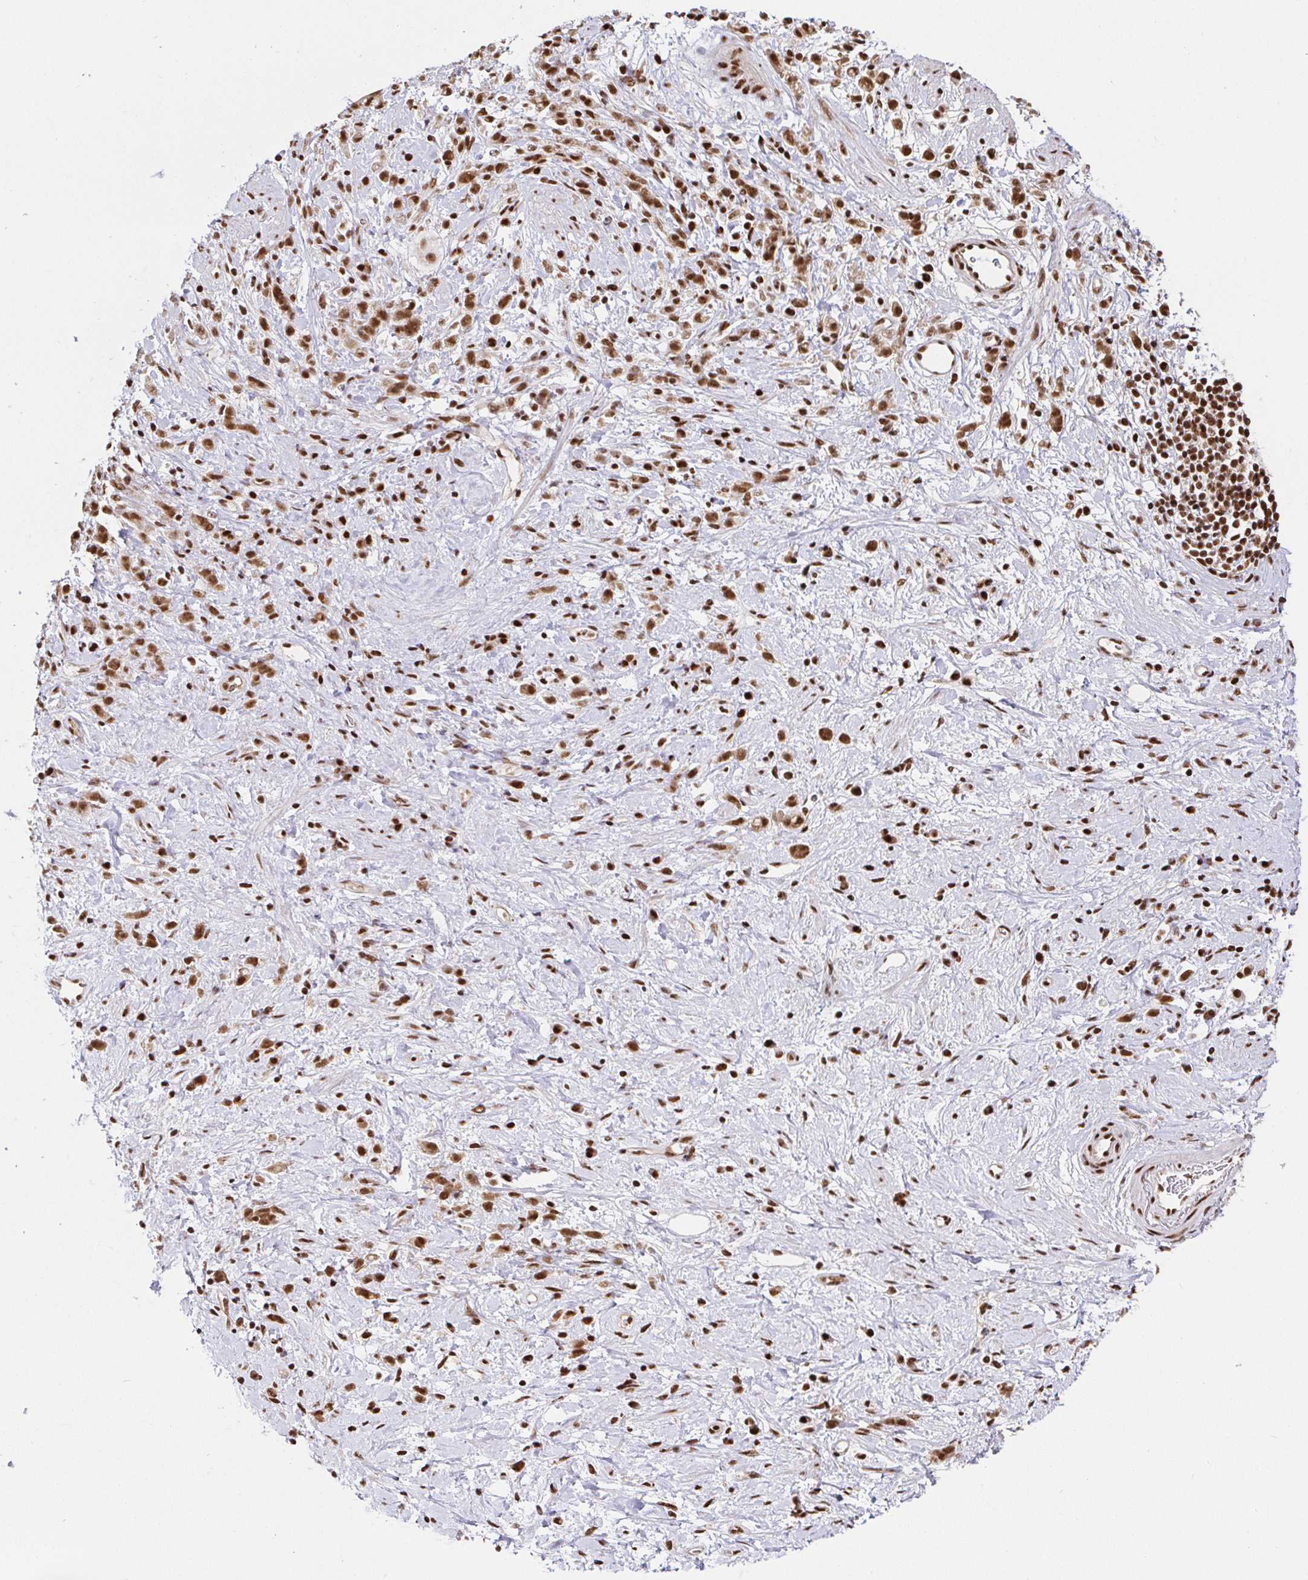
{"staining": {"intensity": "moderate", "quantity": ">75%", "location": "nuclear"}, "tissue": "stomach cancer", "cell_type": "Tumor cells", "image_type": "cancer", "snomed": [{"axis": "morphology", "description": "Adenocarcinoma, NOS"}, {"axis": "topography", "description": "Stomach"}], "caption": "A brown stain shows moderate nuclear staining of a protein in stomach cancer tumor cells. The staining is performed using DAB (3,3'-diaminobenzidine) brown chromogen to label protein expression. The nuclei are counter-stained blue using hematoxylin.", "gene": "SP3", "patient": {"sex": "female", "age": 60}}